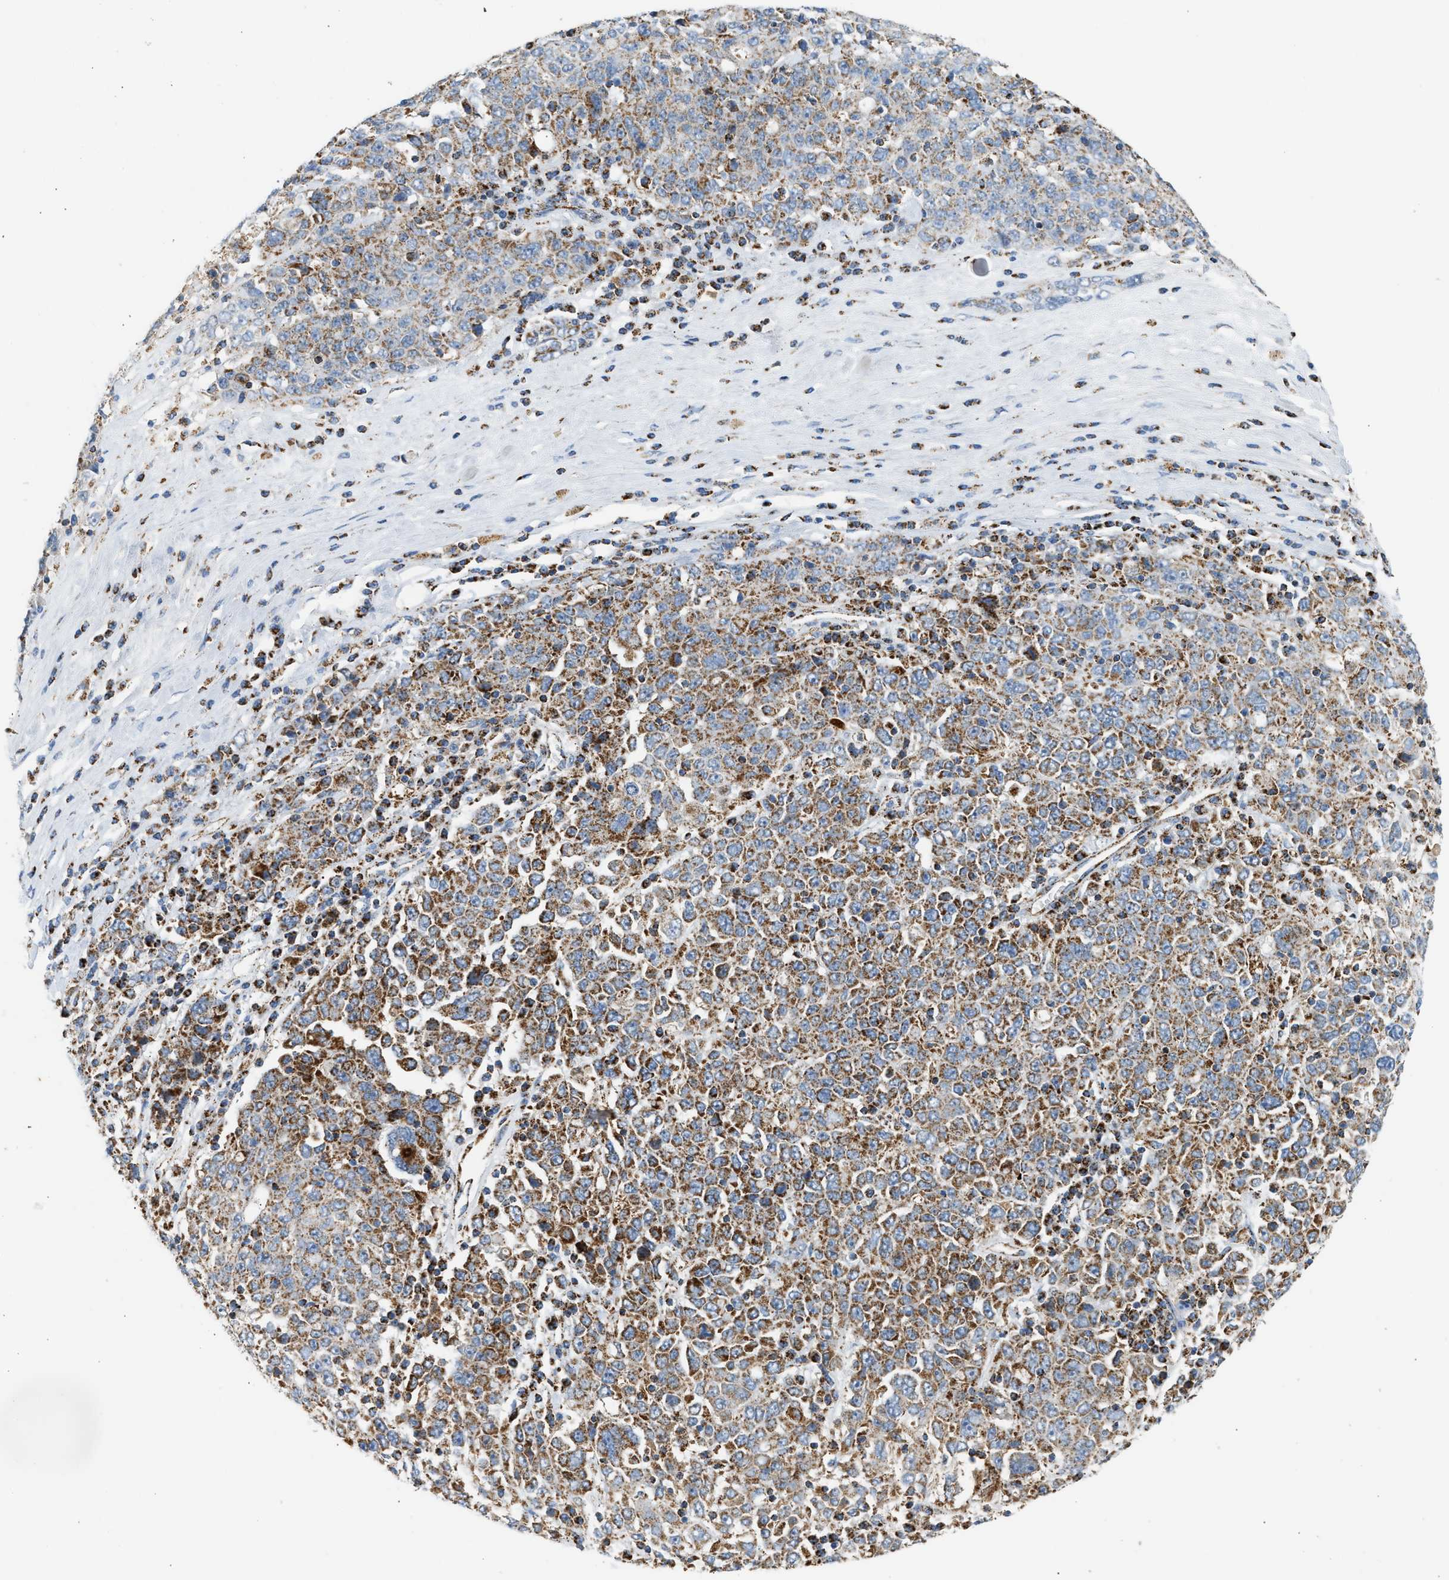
{"staining": {"intensity": "moderate", "quantity": ">75%", "location": "cytoplasmic/membranous"}, "tissue": "ovarian cancer", "cell_type": "Tumor cells", "image_type": "cancer", "snomed": [{"axis": "morphology", "description": "Carcinoma, endometroid"}, {"axis": "topography", "description": "Ovary"}], "caption": "Immunohistochemical staining of human ovarian endometroid carcinoma shows medium levels of moderate cytoplasmic/membranous expression in about >75% of tumor cells.", "gene": "OGDH", "patient": {"sex": "female", "age": 62}}